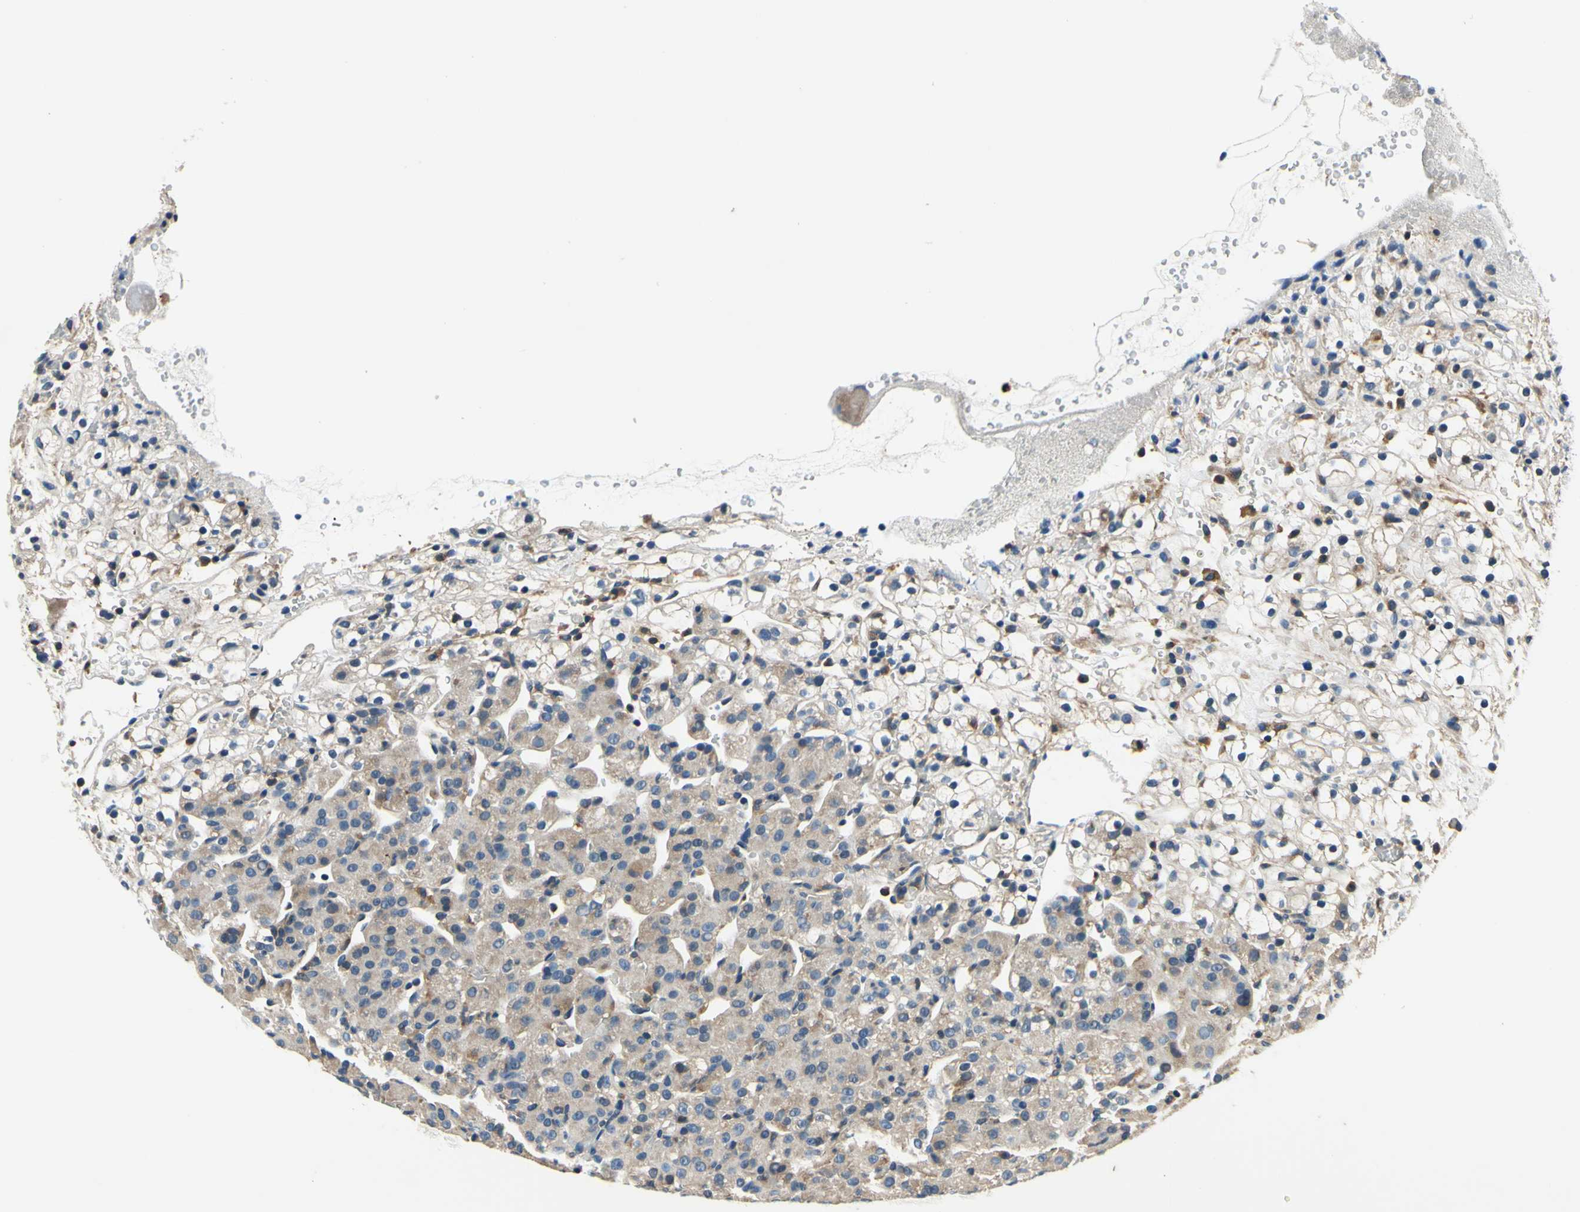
{"staining": {"intensity": "weak", "quantity": "25%-75%", "location": "cytoplasmic/membranous"}, "tissue": "renal cancer", "cell_type": "Tumor cells", "image_type": "cancer", "snomed": [{"axis": "morphology", "description": "Adenocarcinoma, NOS"}, {"axis": "topography", "description": "Kidney"}], "caption": "Weak cytoplasmic/membranous positivity for a protein is identified in about 25%-75% of tumor cells of renal cancer (adenocarcinoma) using immunohistochemistry.", "gene": "PLA2G4A", "patient": {"sex": "male", "age": 61}}